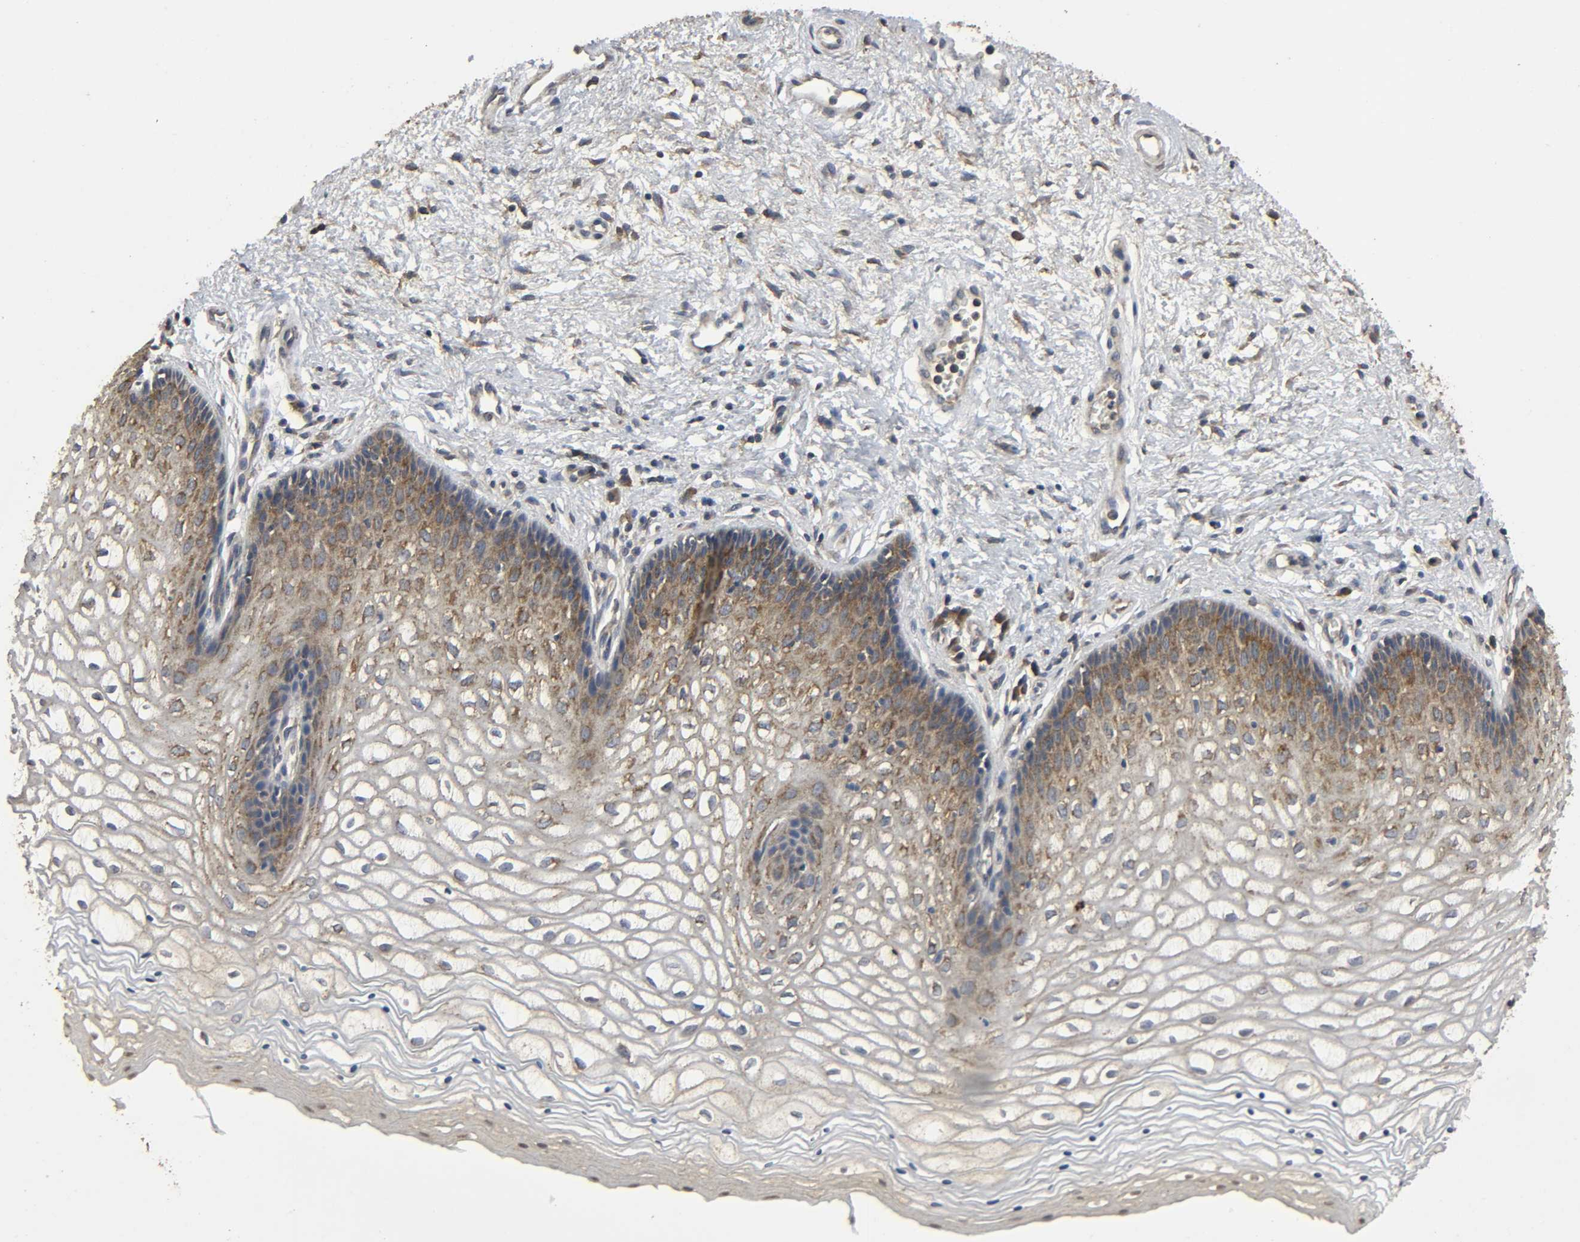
{"staining": {"intensity": "moderate", "quantity": "25%-75%", "location": "cytoplasmic/membranous"}, "tissue": "vagina", "cell_type": "Squamous epithelial cells", "image_type": "normal", "snomed": [{"axis": "morphology", "description": "Normal tissue, NOS"}, {"axis": "topography", "description": "Vagina"}], "caption": "Squamous epithelial cells exhibit medium levels of moderate cytoplasmic/membranous staining in about 25%-75% of cells in normal vagina. The protein is stained brown, and the nuclei are stained in blue (DAB (3,3'-diaminobenzidine) IHC with brightfield microscopy, high magnification).", "gene": "DDX6", "patient": {"sex": "female", "age": 34}}